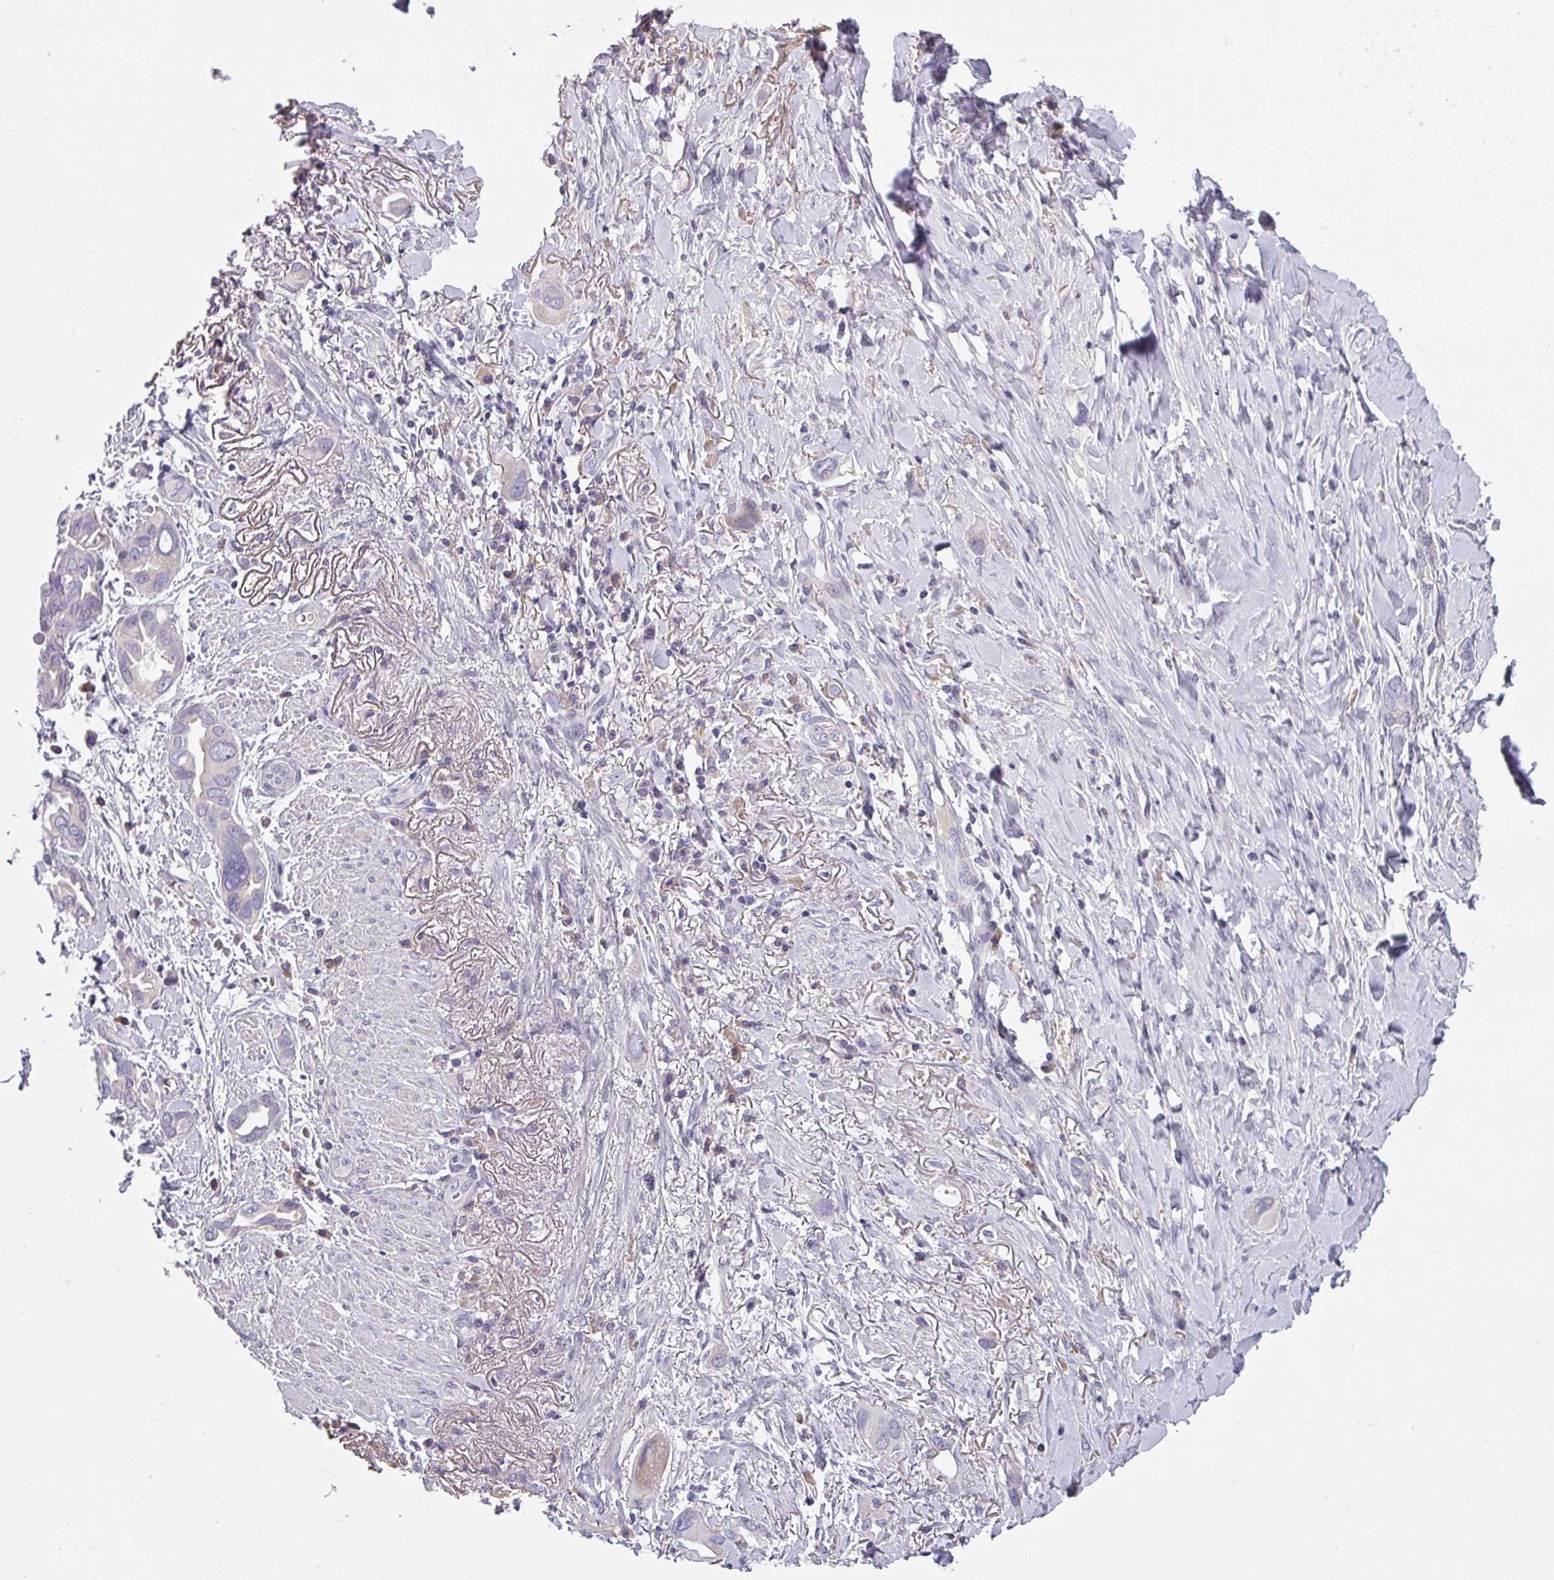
{"staining": {"intensity": "negative", "quantity": "none", "location": "none"}, "tissue": "lung cancer", "cell_type": "Tumor cells", "image_type": "cancer", "snomed": [{"axis": "morphology", "description": "Adenocarcinoma, NOS"}, {"axis": "topography", "description": "Lung"}], "caption": "This histopathology image is of lung cancer (adenocarcinoma) stained with immunohistochemistry to label a protein in brown with the nuclei are counter-stained blue. There is no positivity in tumor cells.", "gene": "TMEM132A", "patient": {"sex": "male", "age": 76}}